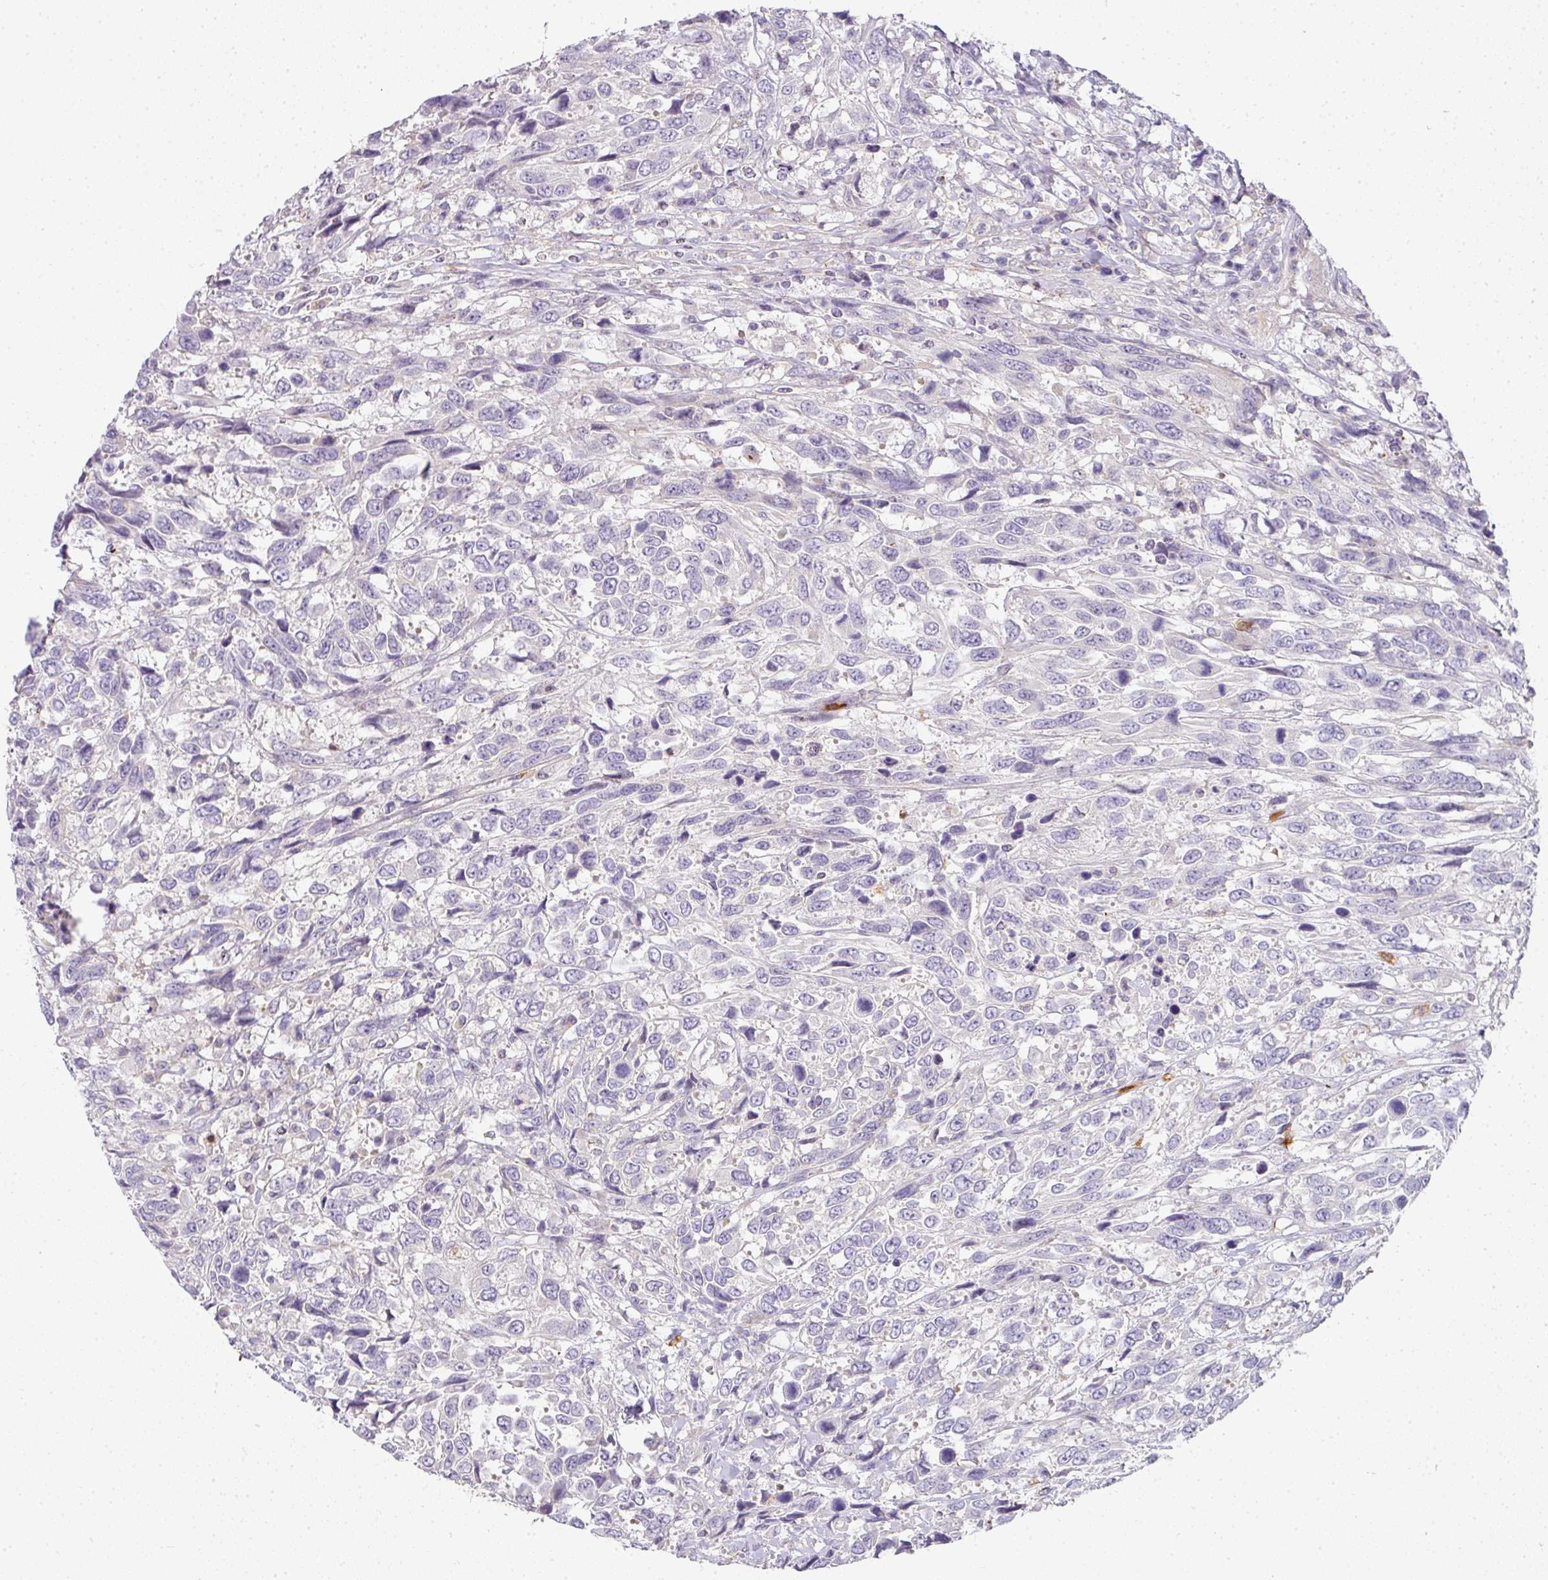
{"staining": {"intensity": "negative", "quantity": "none", "location": "none"}, "tissue": "urothelial cancer", "cell_type": "Tumor cells", "image_type": "cancer", "snomed": [{"axis": "morphology", "description": "Urothelial carcinoma, High grade"}, {"axis": "topography", "description": "Urinary bladder"}], "caption": "Immunohistochemistry (IHC) of urothelial cancer reveals no positivity in tumor cells.", "gene": "HHEX", "patient": {"sex": "female", "age": 70}}